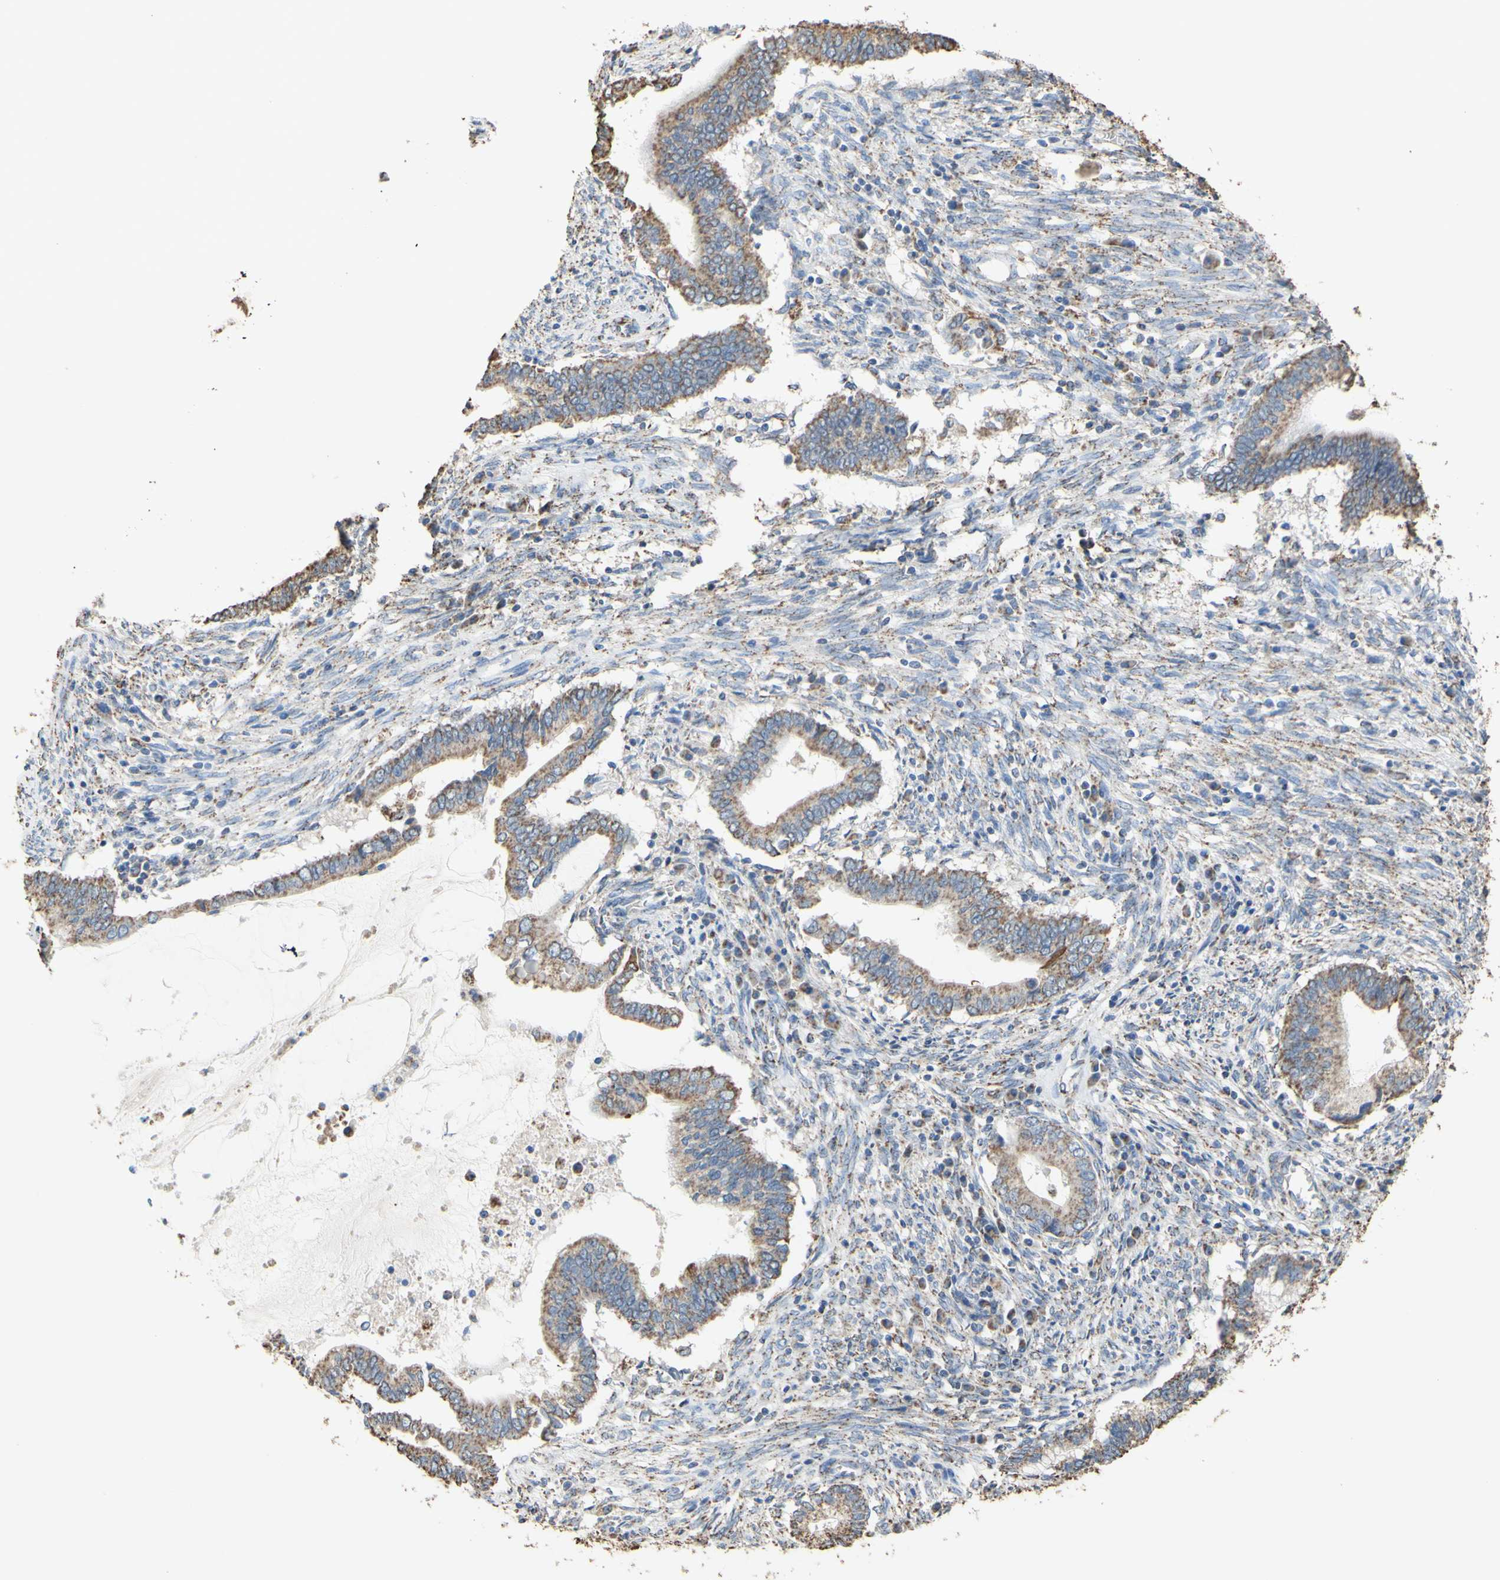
{"staining": {"intensity": "moderate", "quantity": "25%-75%", "location": "cytoplasmic/membranous"}, "tissue": "cervical cancer", "cell_type": "Tumor cells", "image_type": "cancer", "snomed": [{"axis": "morphology", "description": "Adenocarcinoma, NOS"}, {"axis": "topography", "description": "Cervix"}], "caption": "Protein staining of adenocarcinoma (cervical) tissue demonstrates moderate cytoplasmic/membranous staining in approximately 25%-75% of tumor cells. Nuclei are stained in blue.", "gene": "CMKLR2", "patient": {"sex": "female", "age": 44}}